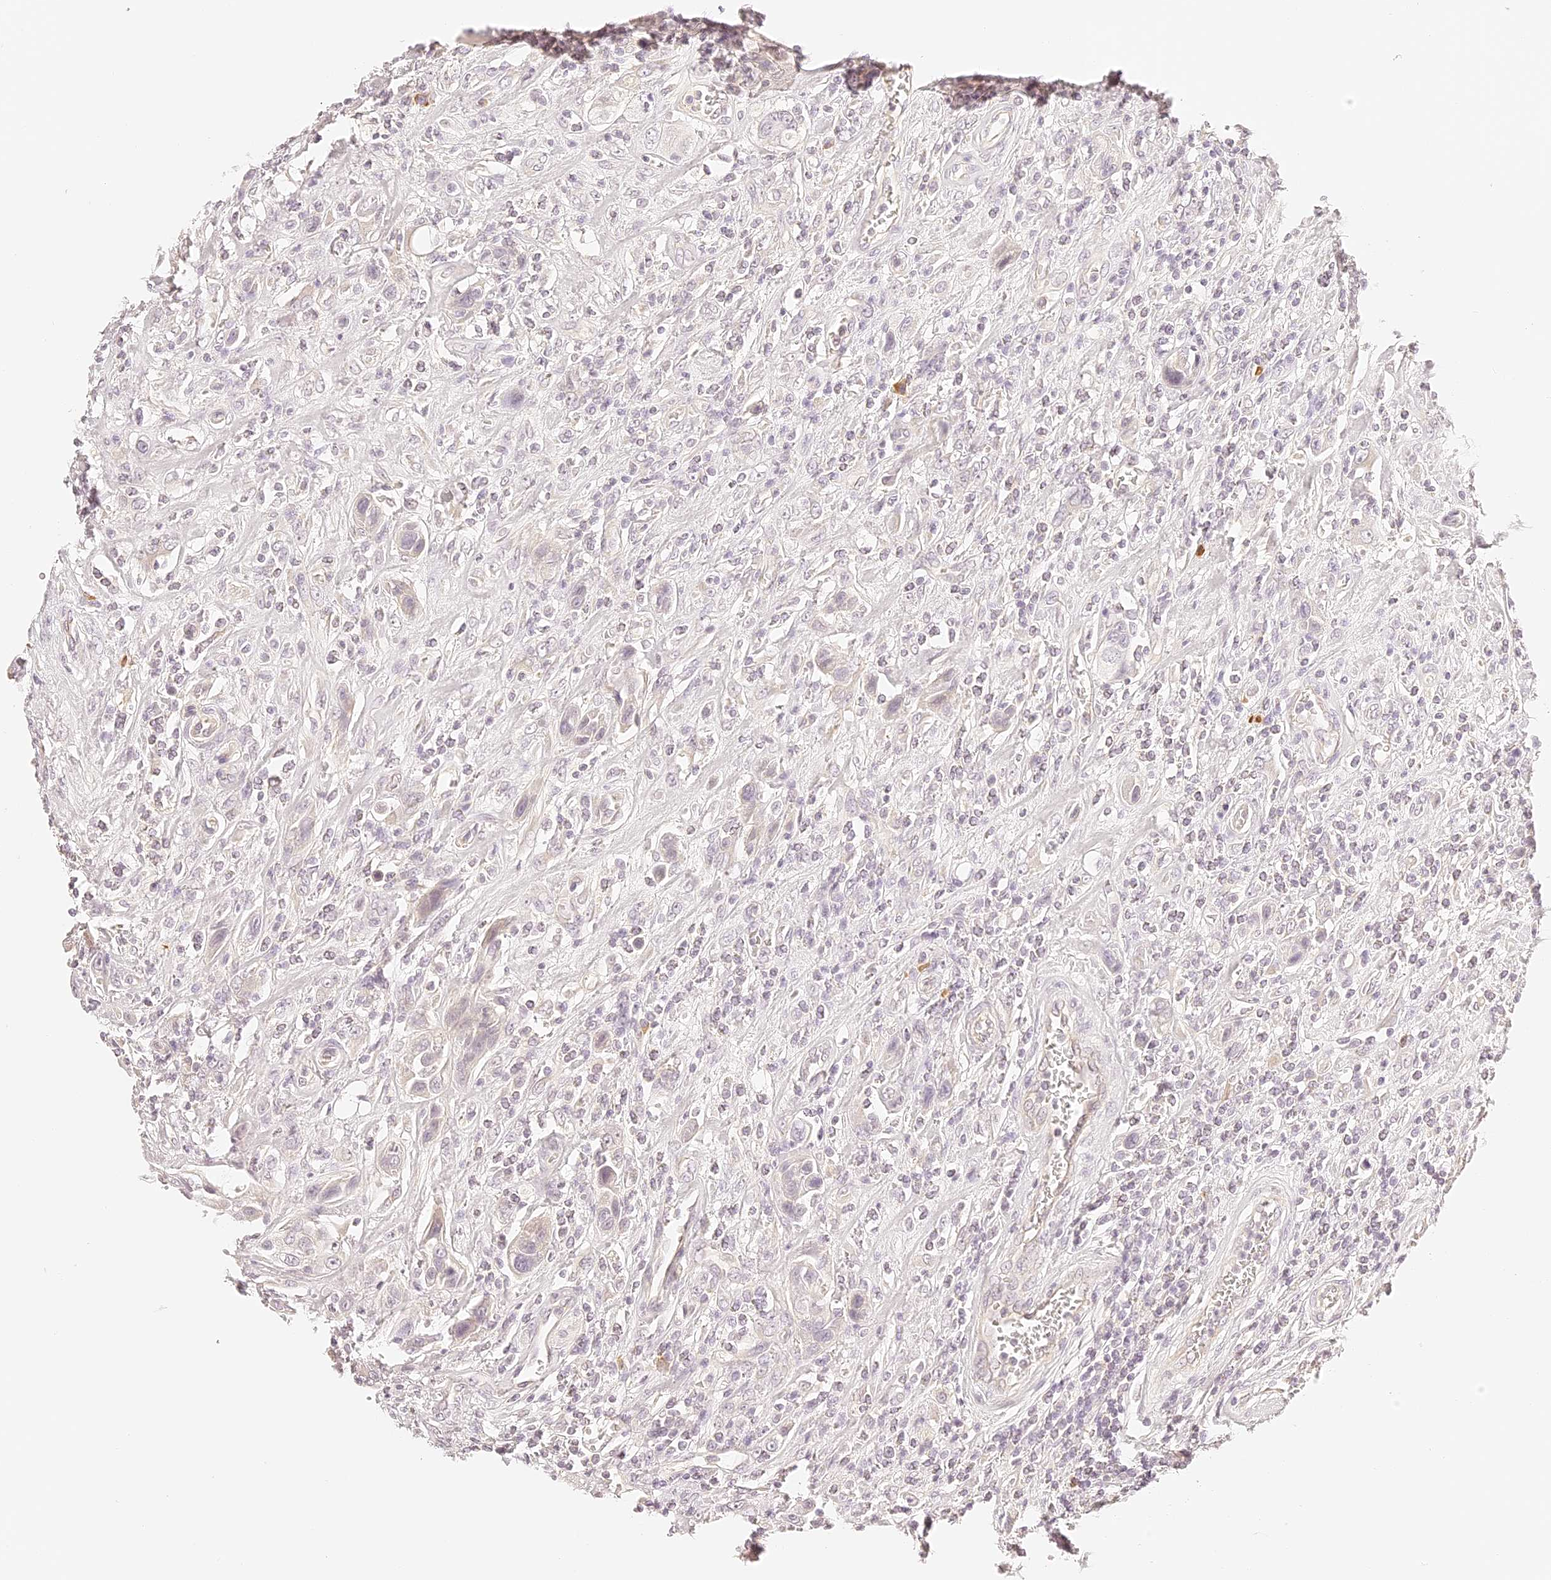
{"staining": {"intensity": "negative", "quantity": "none", "location": "none"}, "tissue": "urothelial cancer", "cell_type": "Tumor cells", "image_type": "cancer", "snomed": [{"axis": "morphology", "description": "Urothelial carcinoma, High grade"}, {"axis": "topography", "description": "Urinary bladder"}], "caption": "Immunohistochemical staining of human urothelial carcinoma (high-grade) demonstrates no significant positivity in tumor cells. (Brightfield microscopy of DAB immunohistochemistry (IHC) at high magnification).", "gene": "TRIM45", "patient": {"sex": "male", "age": 50}}